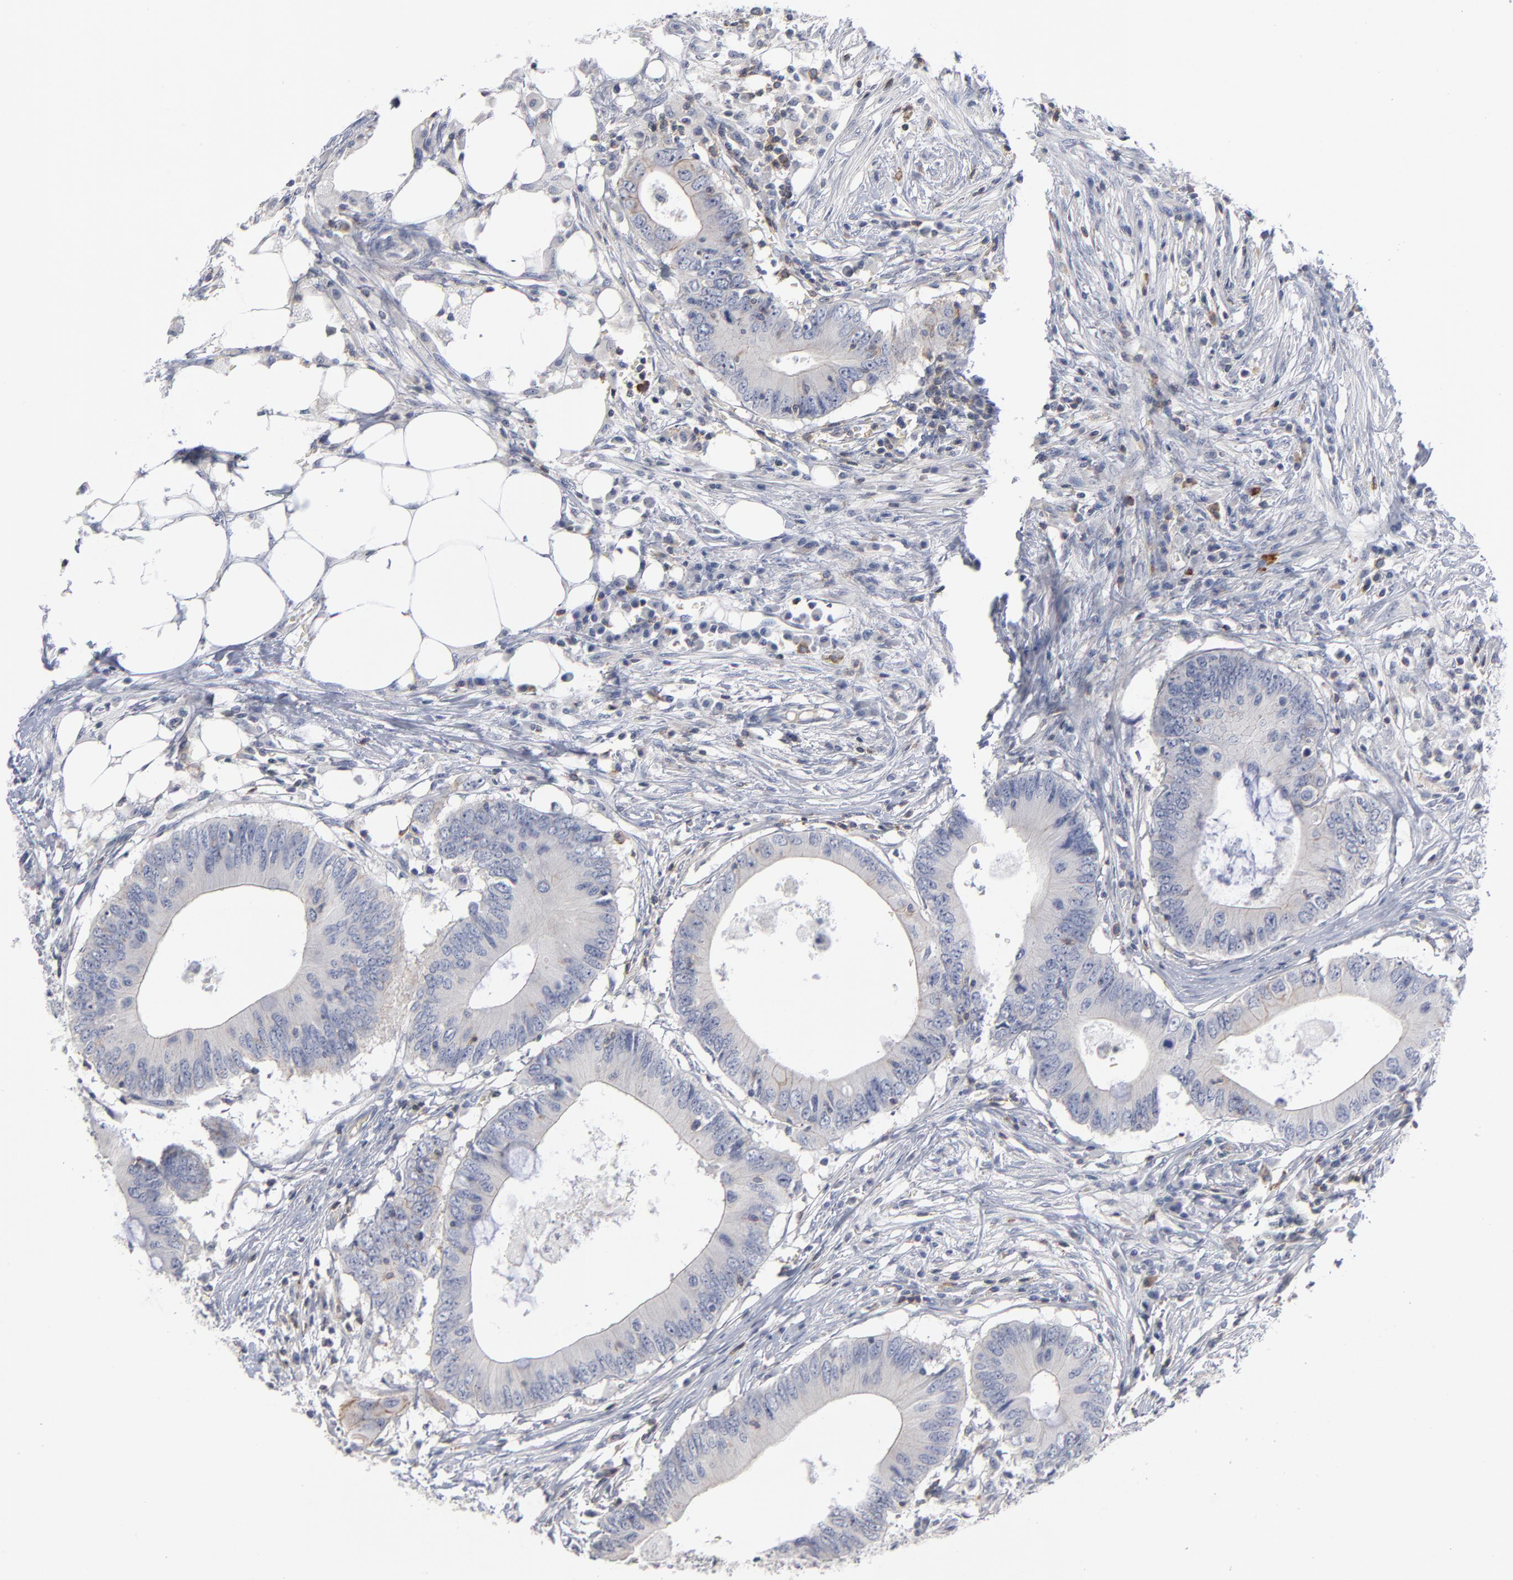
{"staining": {"intensity": "weak", "quantity": "<25%", "location": "cytoplasmic/membranous"}, "tissue": "colorectal cancer", "cell_type": "Tumor cells", "image_type": "cancer", "snomed": [{"axis": "morphology", "description": "Adenocarcinoma, NOS"}, {"axis": "topography", "description": "Colon"}], "caption": "Immunohistochemistry (IHC) image of neoplastic tissue: human adenocarcinoma (colorectal) stained with DAB shows no significant protein expression in tumor cells.", "gene": "PDLIM2", "patient": {"sex": "male", "age": 71}}